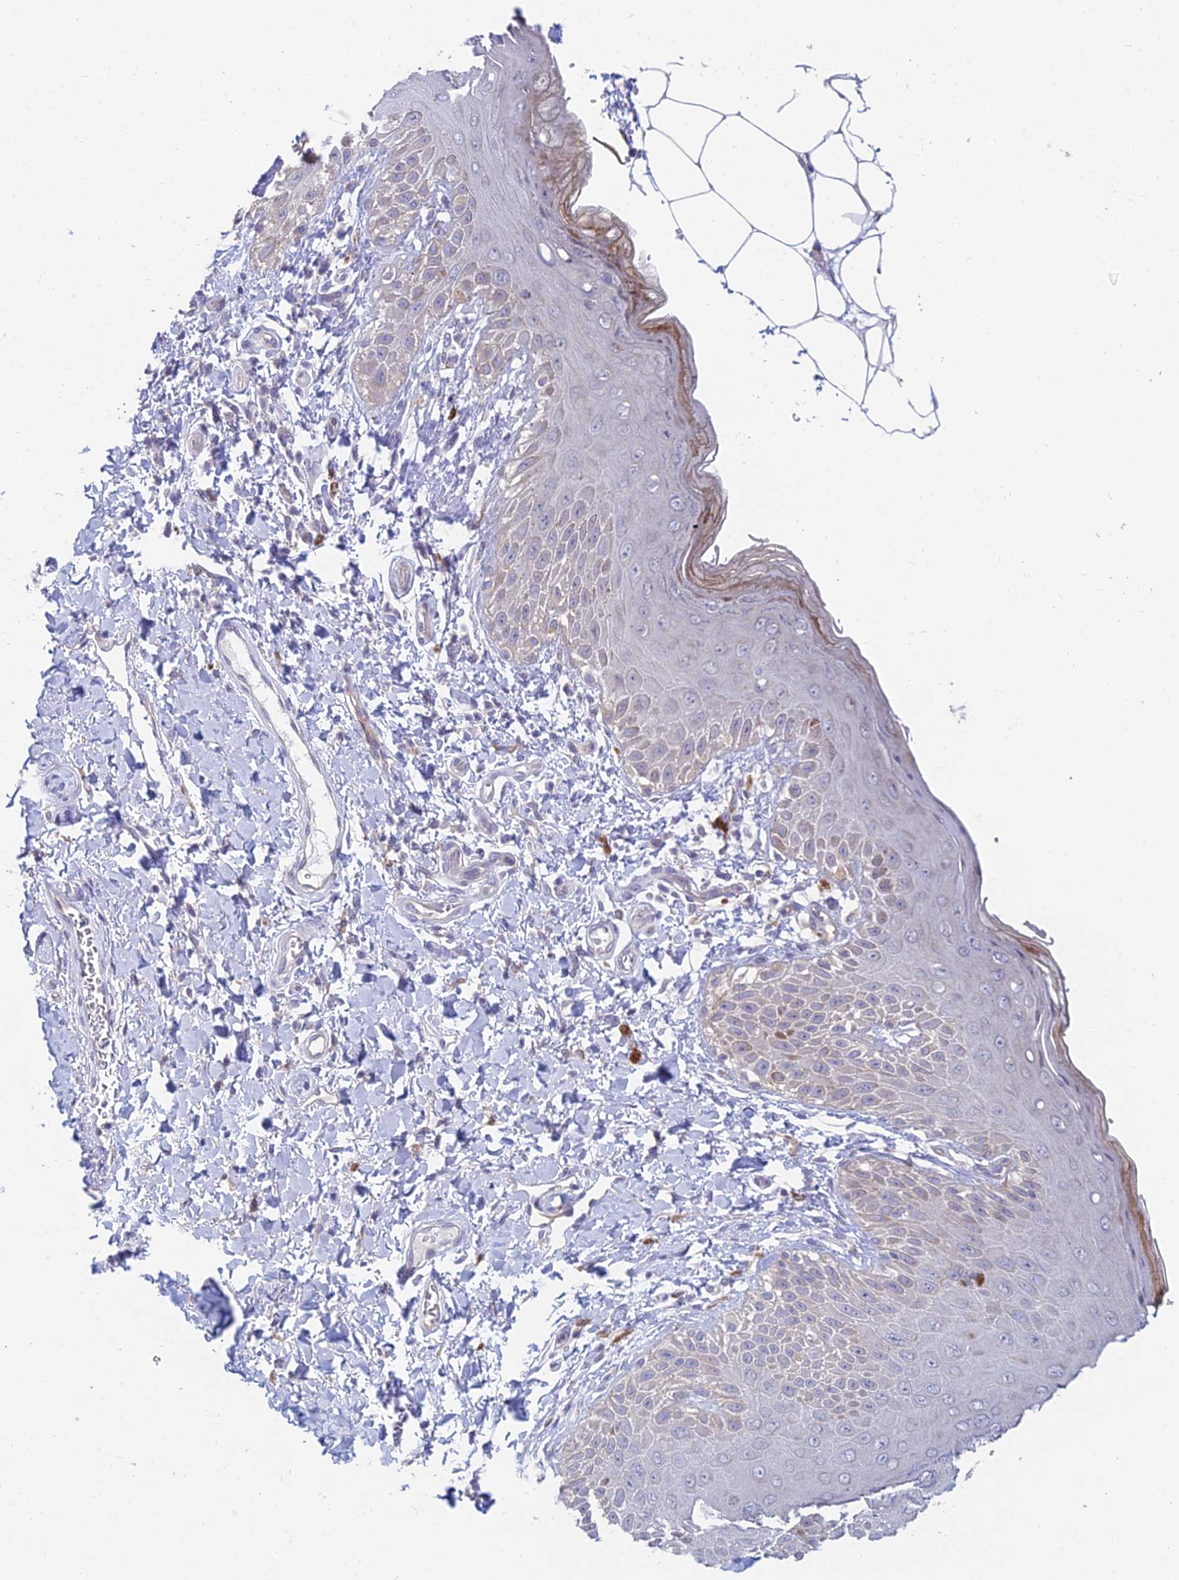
{"staining": {"intensity": "negative", "quantity": "none", "location": "none"}, "tissue": "skin", "cell_type": "Epidermal cells", "image_type": "normal", "snomed": [{"axis": "morphology", "description": "Normal tissue, NOS"}, {"axis": "topography", "description": "Anal"}], "caption": "Skin stained for a protein using immunohistochemistry (IHC) demonstrates no expression epidermal cells.", "gene": "METTL26", "patient": {"sex": "male", "age": 44}}